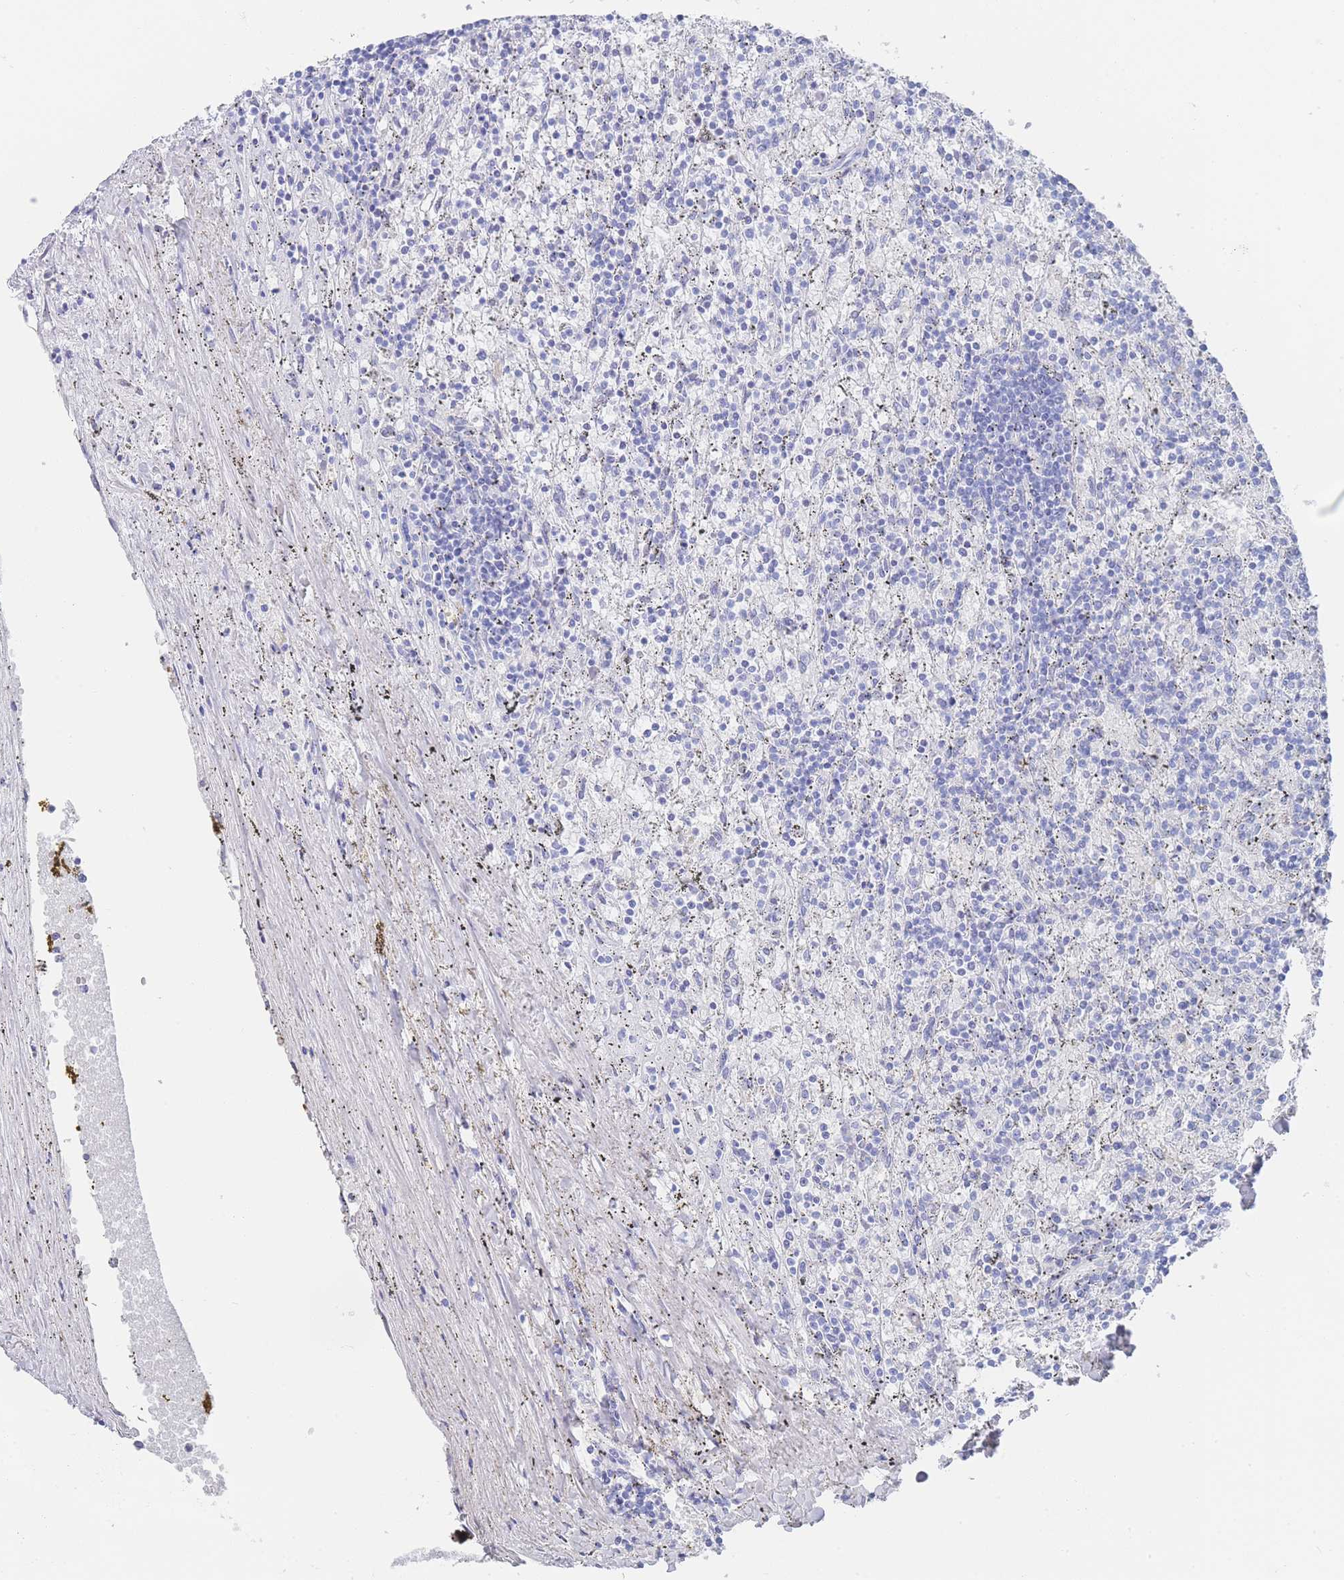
{"staining": {"intensity": "negative", "quantity": "none", "location": "none"}, "tissue": "lymphoma", "cell_type": "Tumor cells", "image_type": "cancer", "snomed": [{"axis": "morphology", "description": "Malignant lymphoma, non-Hodgkin's type, Low grade"}, {"axis": "topography", "description": "Spleen"}], "caption": "High power microscopy histopathology image of an immunohistochemistry (IHC) photomicrograph of malignant lymphoma, non-Hodgkin's type (low-grade), revealing no significant expression in tumor cells.", "gene": "LRRC37A", "patient": {"sex": "male", "age": 76}}